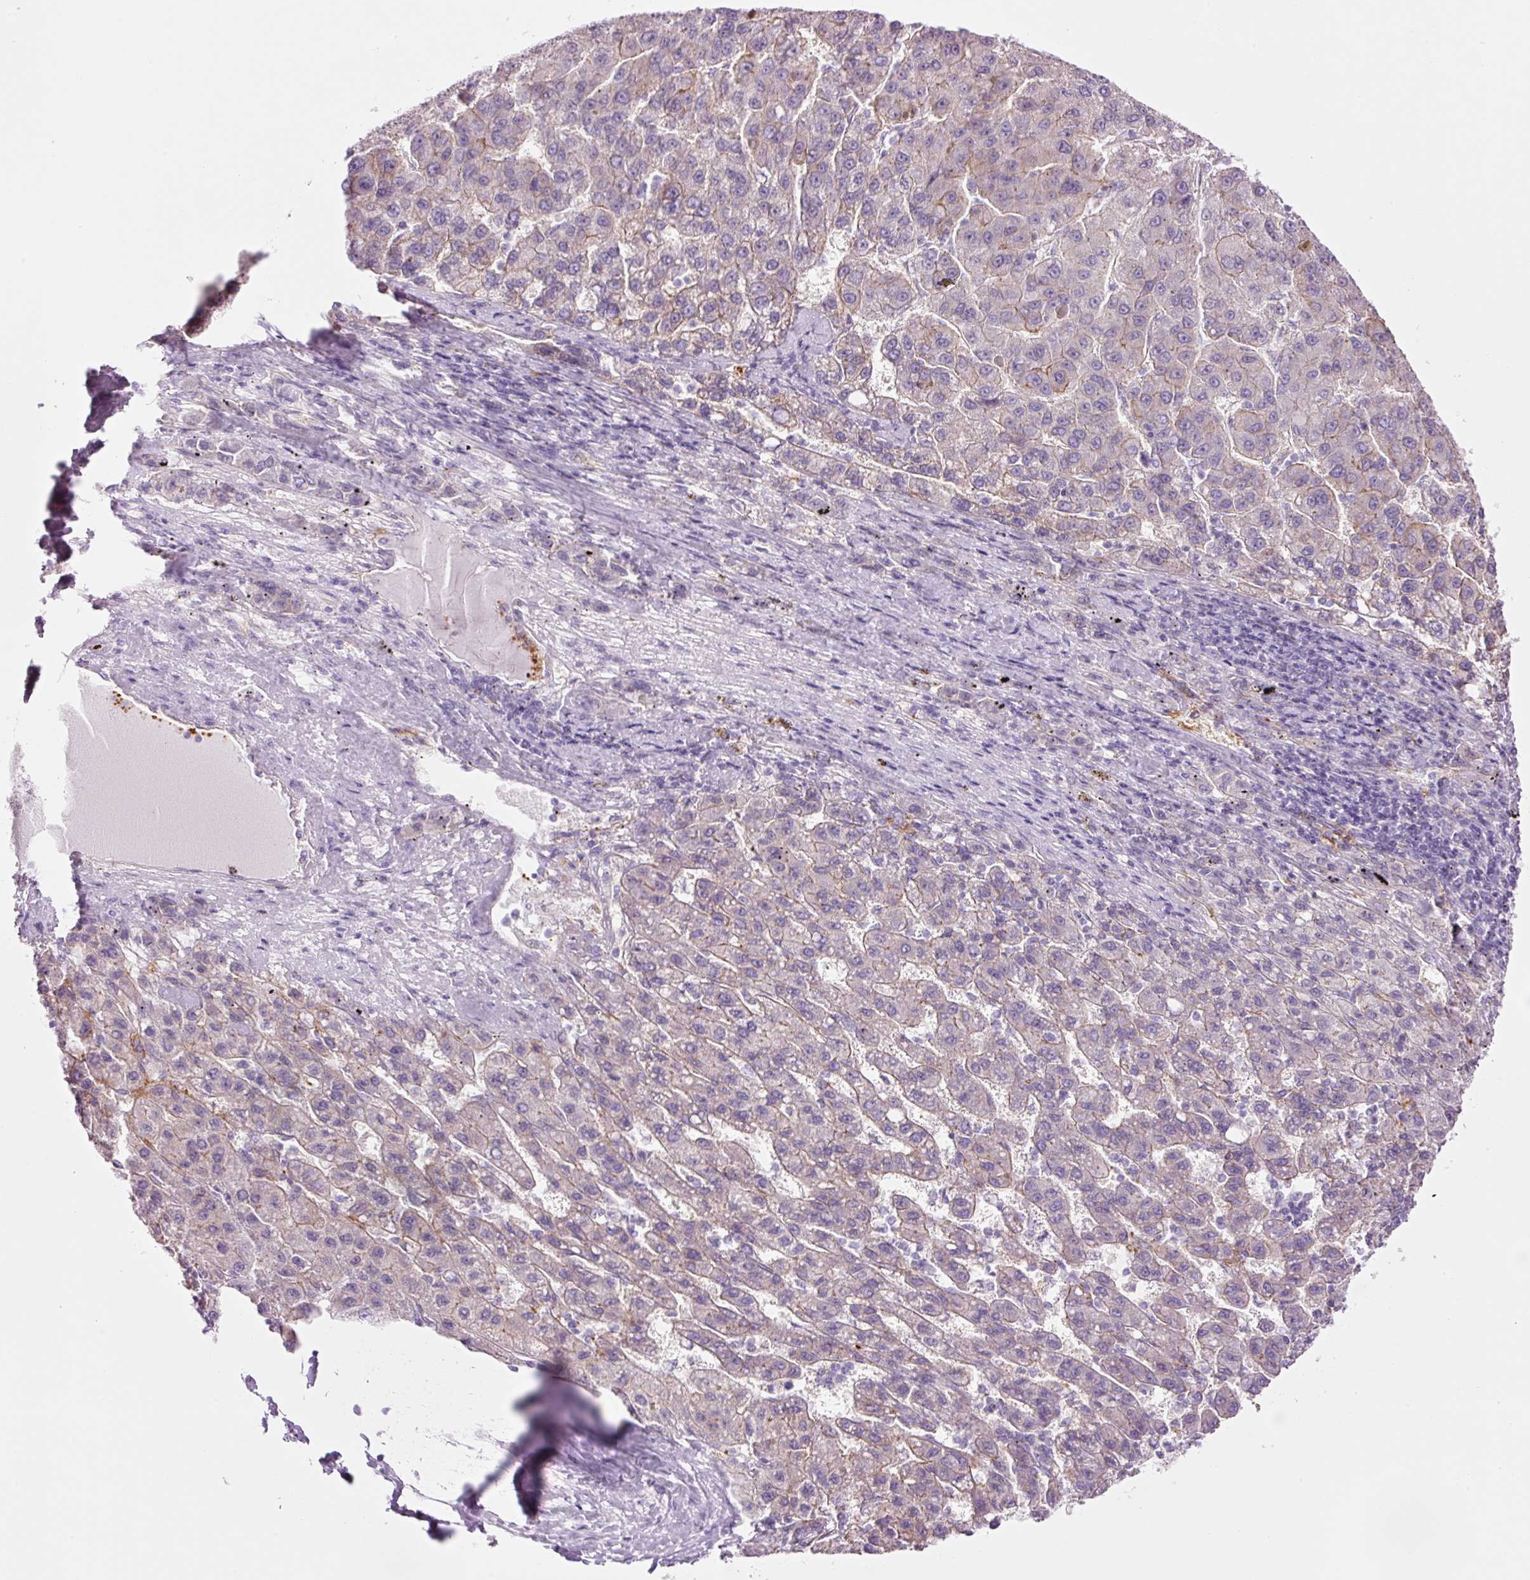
{"staining": {"intensity": "weak", "quantity": "<25%", "location": "cytoplasmic/membranous"}, "tissue": "liver cancer", "cell_type": "Tumor cells", "image_type": "cancer", "snomed": [{"axis": "morphology", "description": "Carcinoma, Hepatocellular, NOS"}, {"axis": "topography", "description": "Liver"}], "caption": "Tumor cells show no significant positivity in liver hepatocellular carcinoma.", "gene": "HSPA4L", "patient": {"sex": "female", "age": 82}}